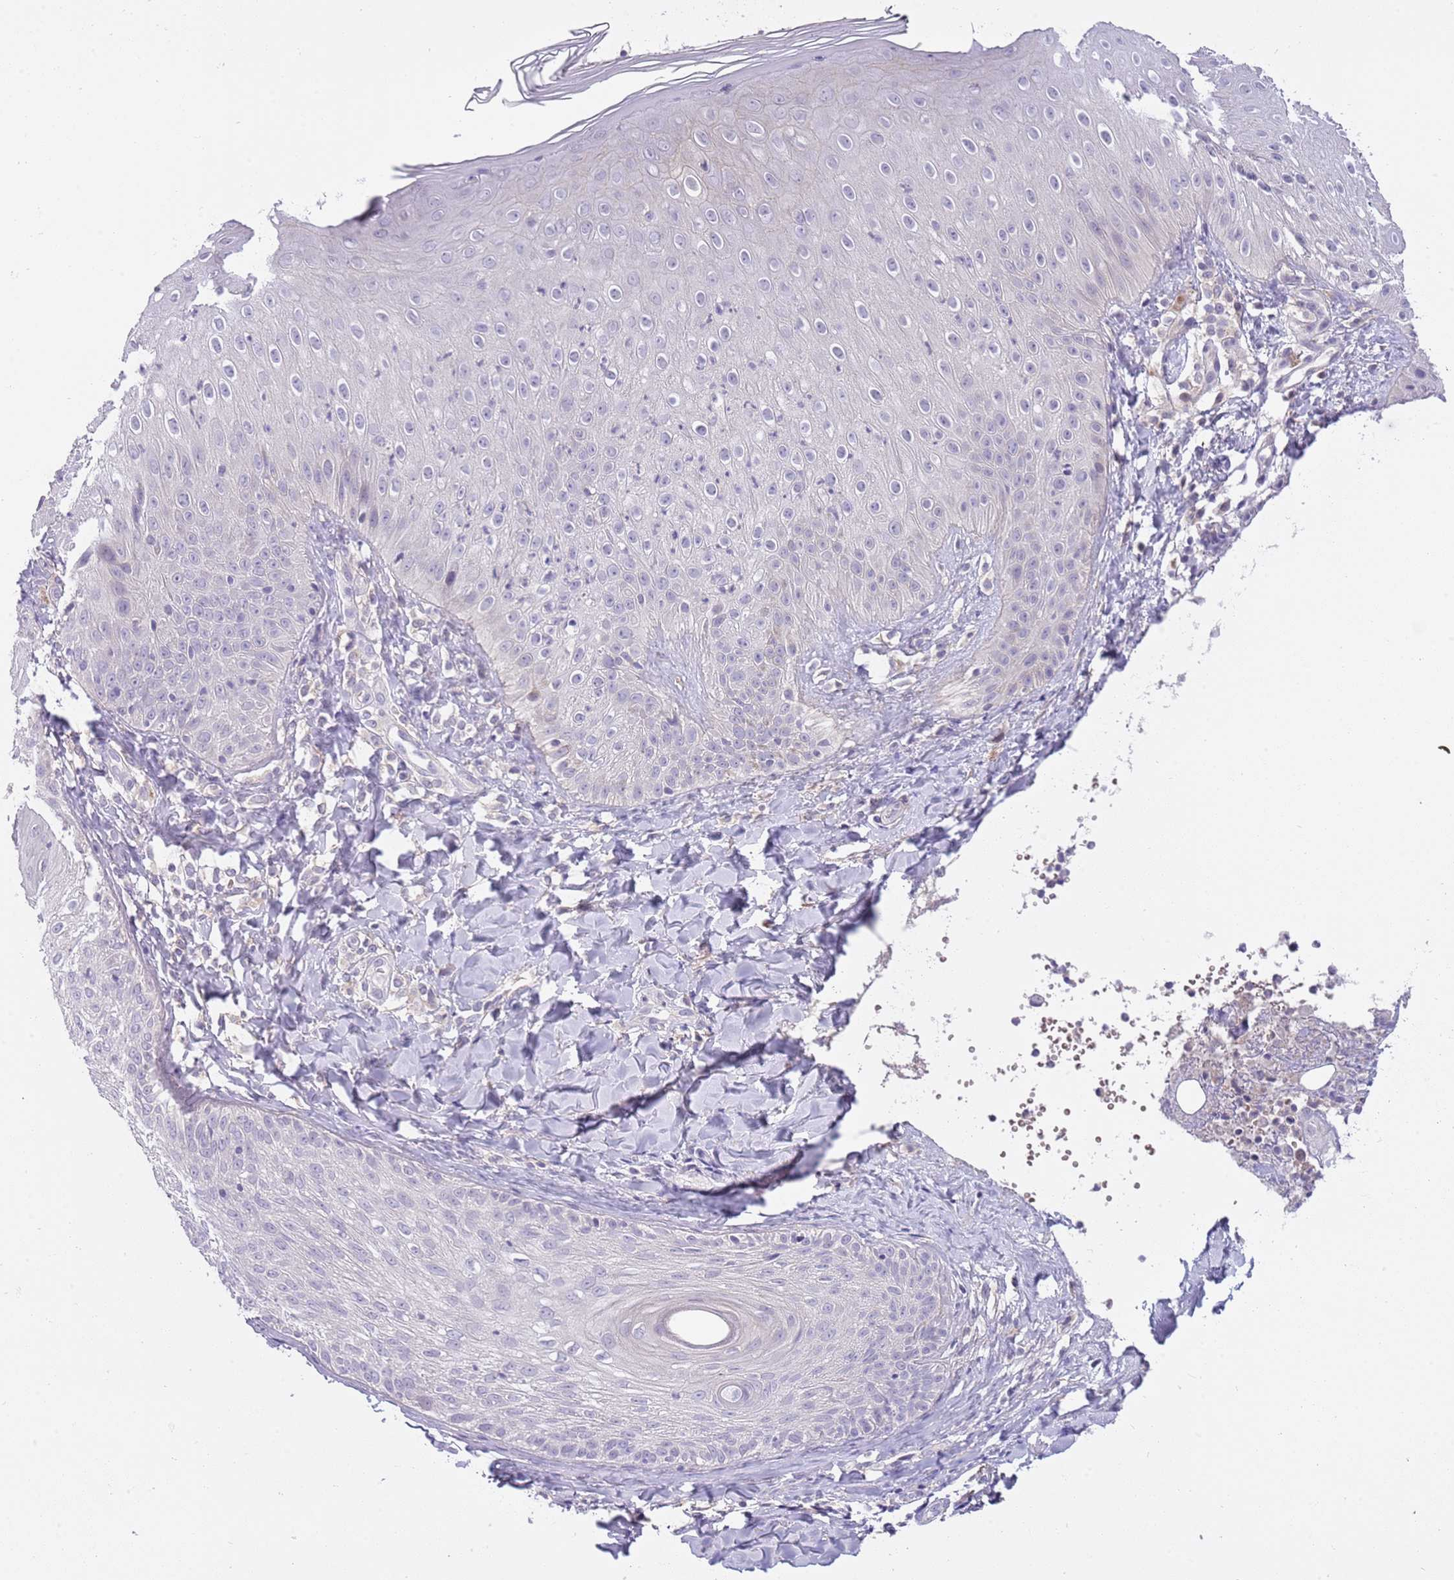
{"staining": {"intensity": "negative", "quantity": "none", "location": "none"}, "tissue": "skin", "cell_type": "Epidermal cells", "image_type": "normal", "snomed": [{"axis": "morphology", "description": "Normal tissue, NOS"}, {"axis": "morphology", "description": "Inflammation, NOS"}, {"axis": "topography", "description": "Soft tissue"}, {"axis": "topography", "description": "Anal"}], "caption": "Normal skin was stained to show a protein in brown. There is no significant staining in epidermal cells. Nuclei are stained in blue.", "gene": "CFAP73", "patient": {"sex": "female", "age": 15}}